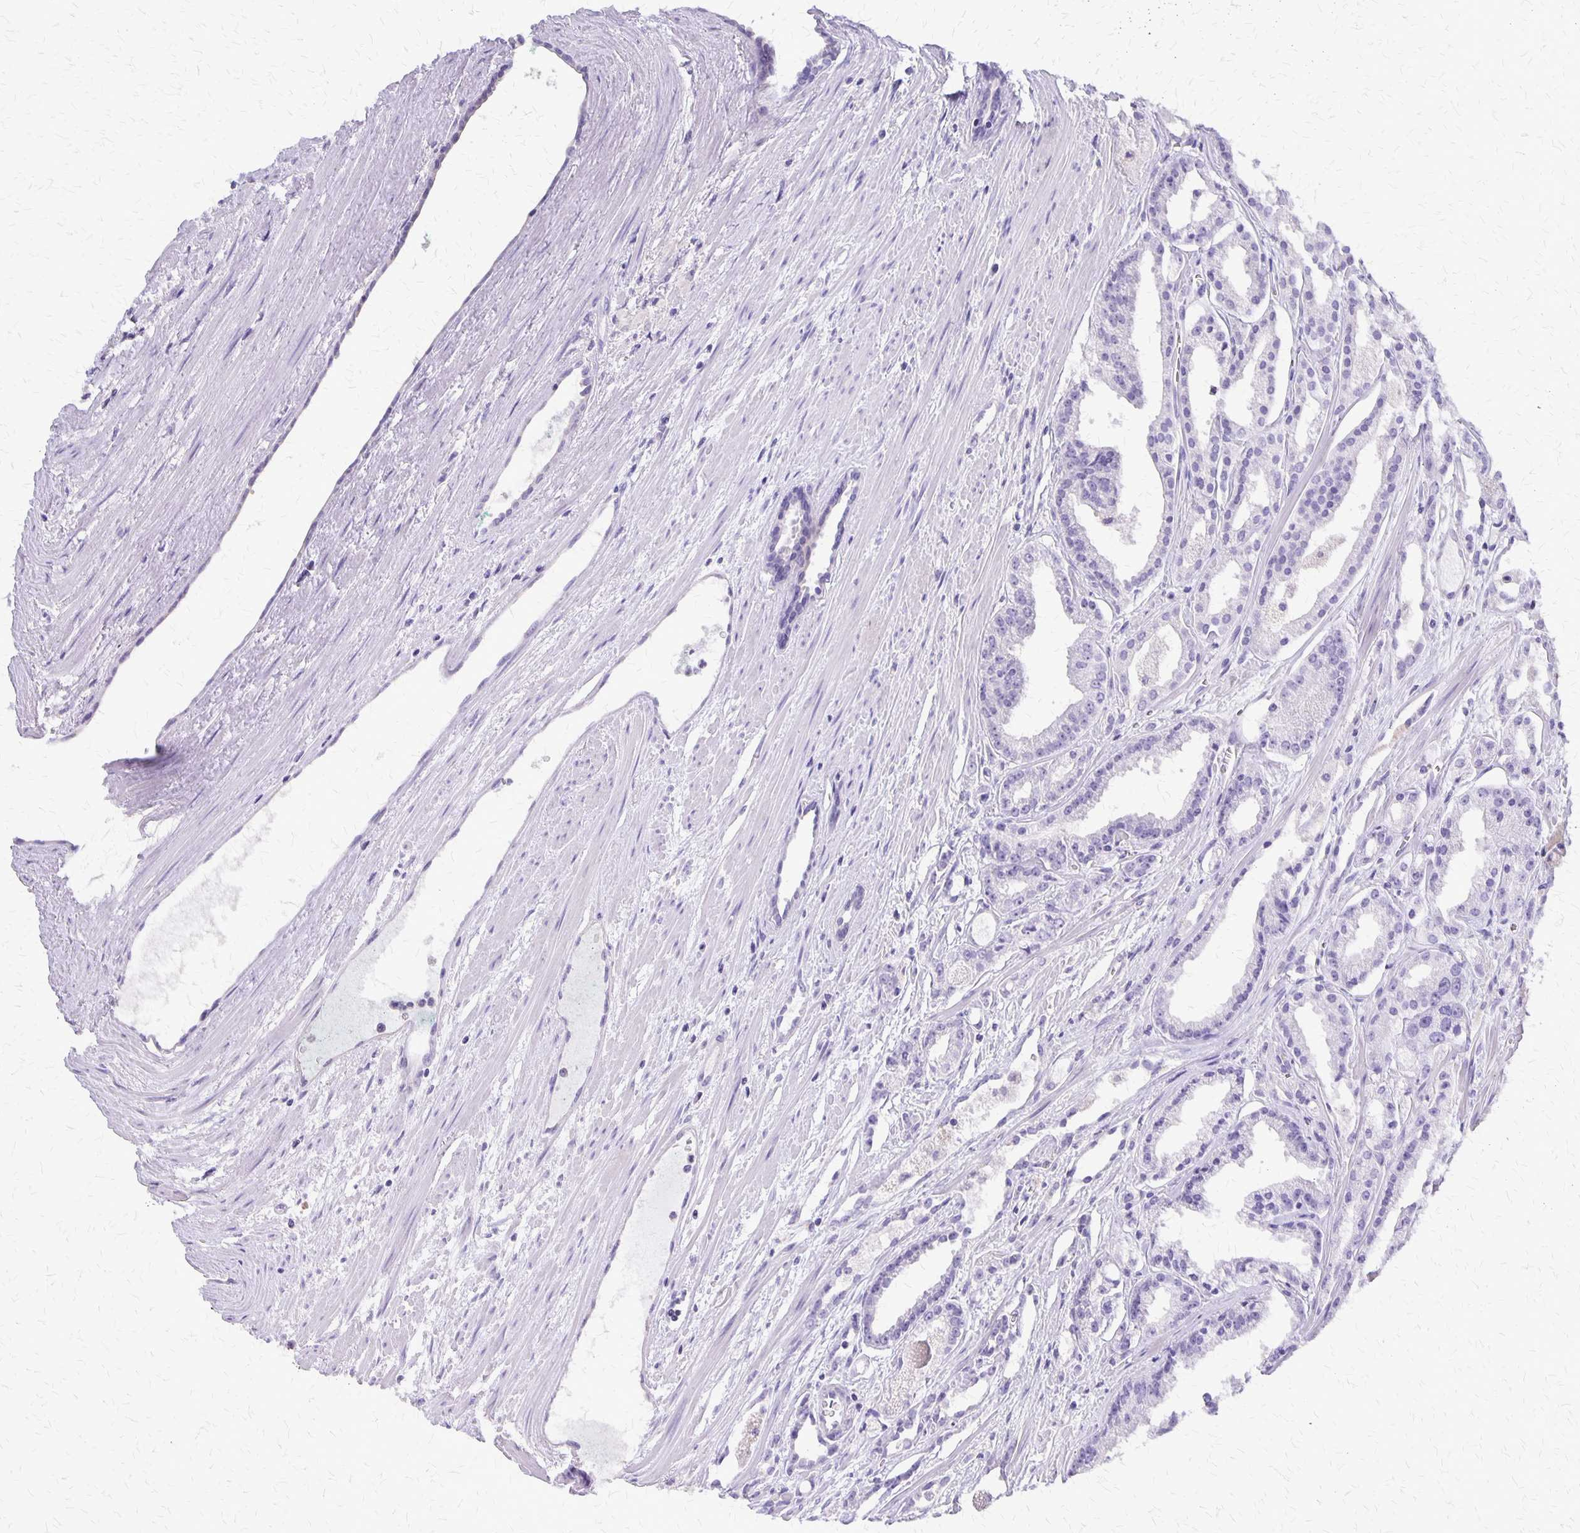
{"staining": {"intensity": "negative", "quantity": "none", "location": "none"}, "tissue": "prostate cancer", "cell_type": "Tumor cells", "image_type": "cancer", "snomed": [{"axis": "morphology", "description": "Adenocarcinoma, High grade"}, {"axis": "topography", "description": "Prostate"}], "caption": "High magnification brightfield microscopy of prostate adenocarcinoma (high-grade) stained with DAB (3,3'-diaminobenzidine) (brown) and counterstained with hematoxylin (blue): tumor cells show no significant expression.", "gene": "SI", "patient": {"sex": "male", "age": 68}}